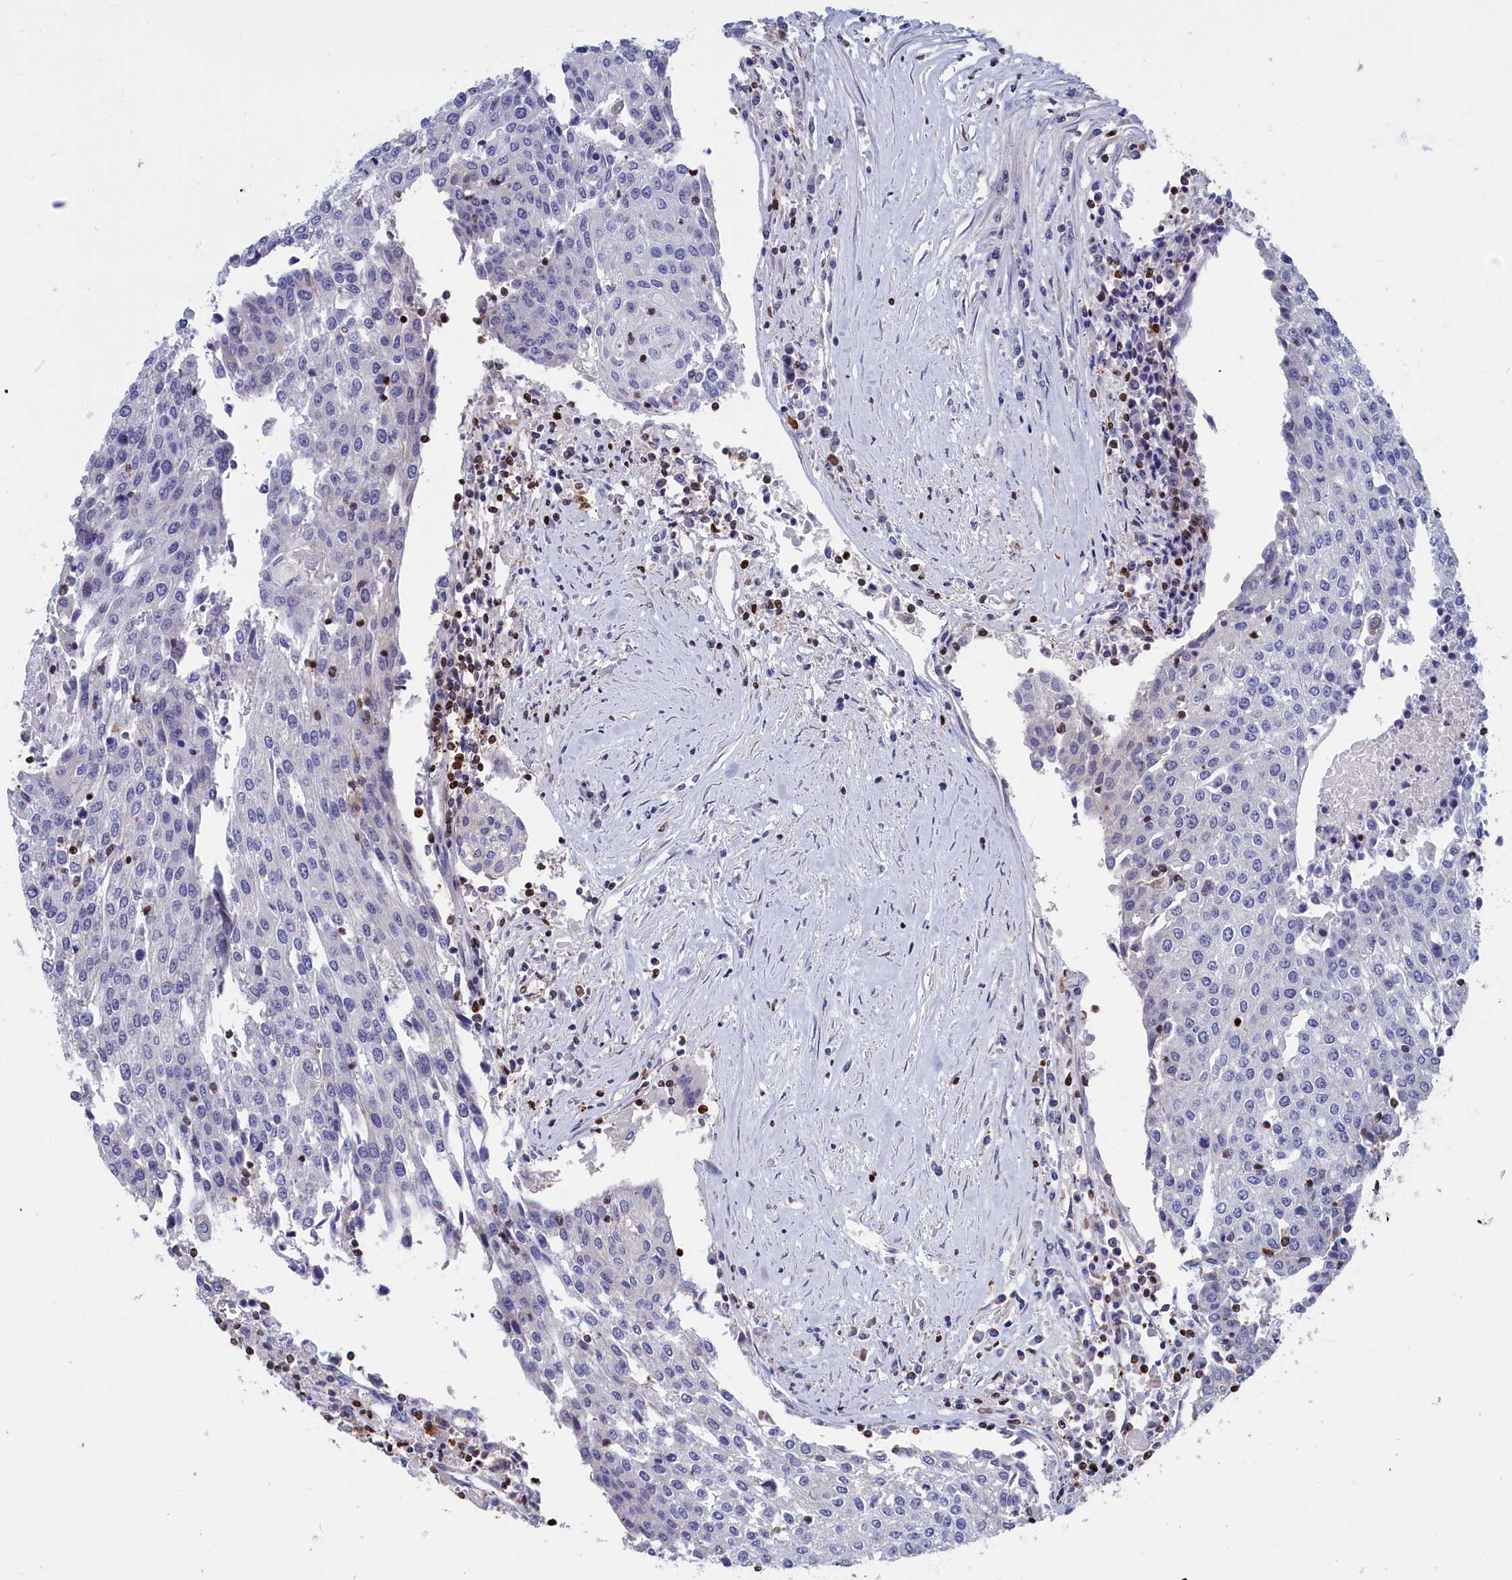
{"staining": {"intensity": "negative", "quantity": "none", "location": "none"}, "tissue": "urothelial cancer", "cell_type": "Tumor cells", "image_type": "cancer", "snomed": [{"axis": "morphology", "description": "Urothelial carcinoma, High grade"}, {"axis": "topography", "description": "Urinary bladder"}], "caption": "DAB (3,3'-diaminobenzidine) immunohistochemical staining of urothelial carcinoma (high-grade) shows no significant staining in tumor cells. (DAB (3,3'-diaminobenzidine) immunohistochemistry (IHC), high magnification).", "gene": "CRIP1", "patient": {"sex": "female", "age": 85}}